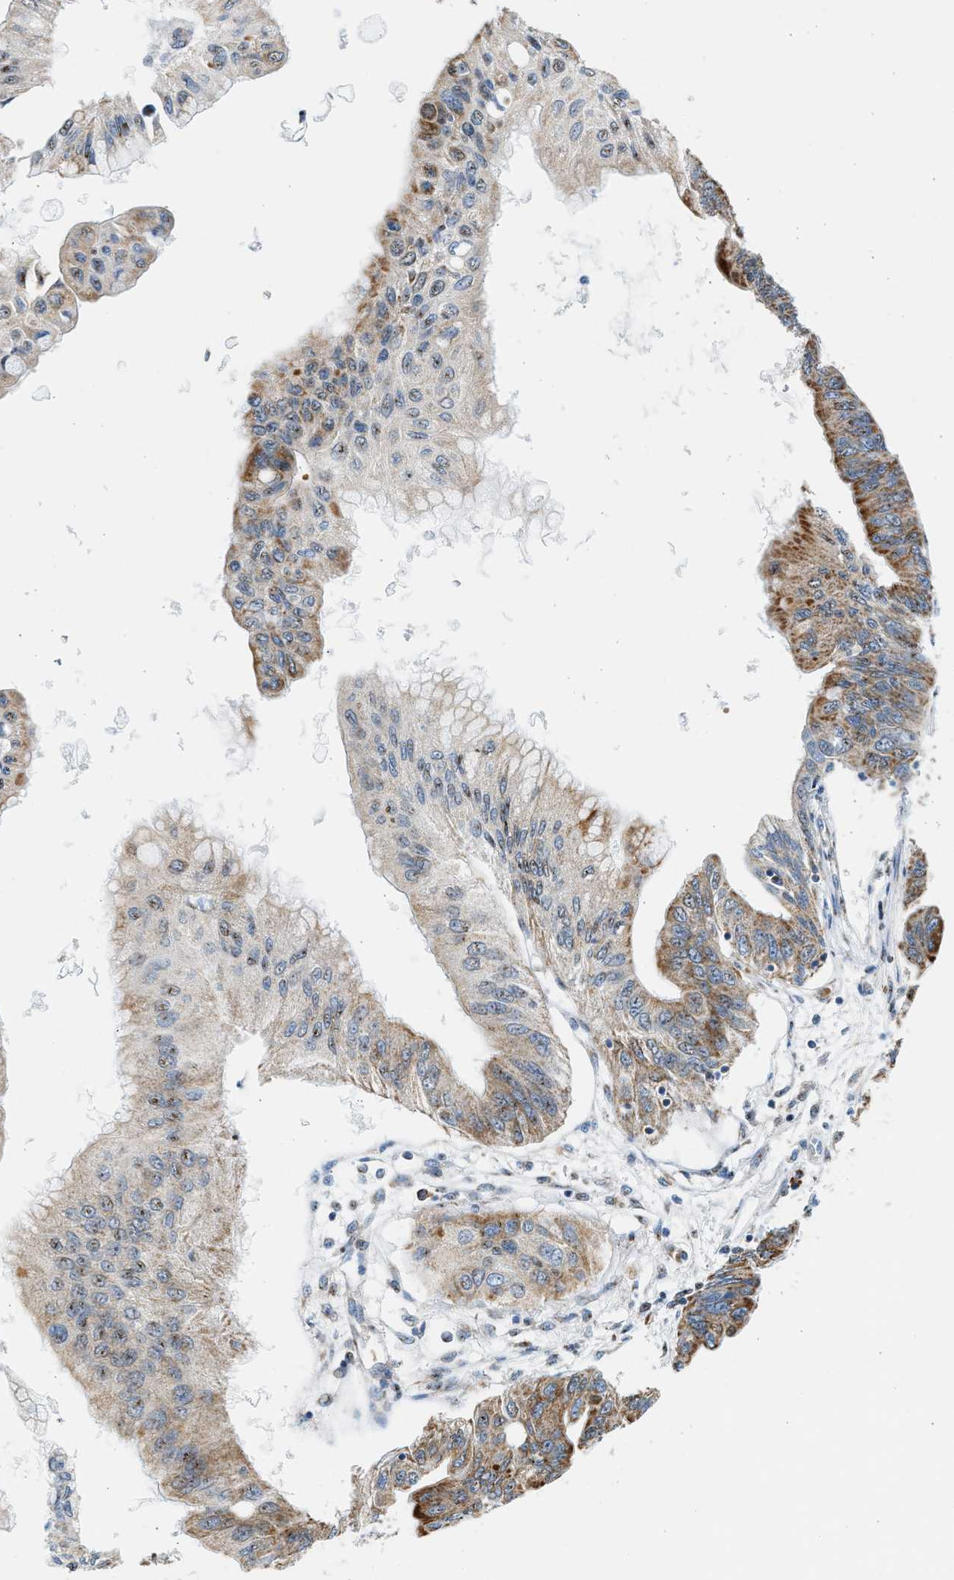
{"staining": {"intensity": "moderate", "quantity": ">75%", "location": "cytoplasmic/membranous,nuclear"}, "tissue": "pancreatic cancer", "cell_type": "Tumor cells", "image_type": "cancer", "snomed": [{"axis": "morphology", "description": "Adenocarcinoma, NOS"}, {"axis": "topography", "description": "Pancreas"}], "caption": "Pancreatic adenocarcinoma tissue shows moderate cytoplasmic/membranous and nuclear staining in approximately >75% of tumor cells, visualized by immunohistochemistry.", "gene": "KCNMB3", "patient": {"sex": "female", "age": 77}}